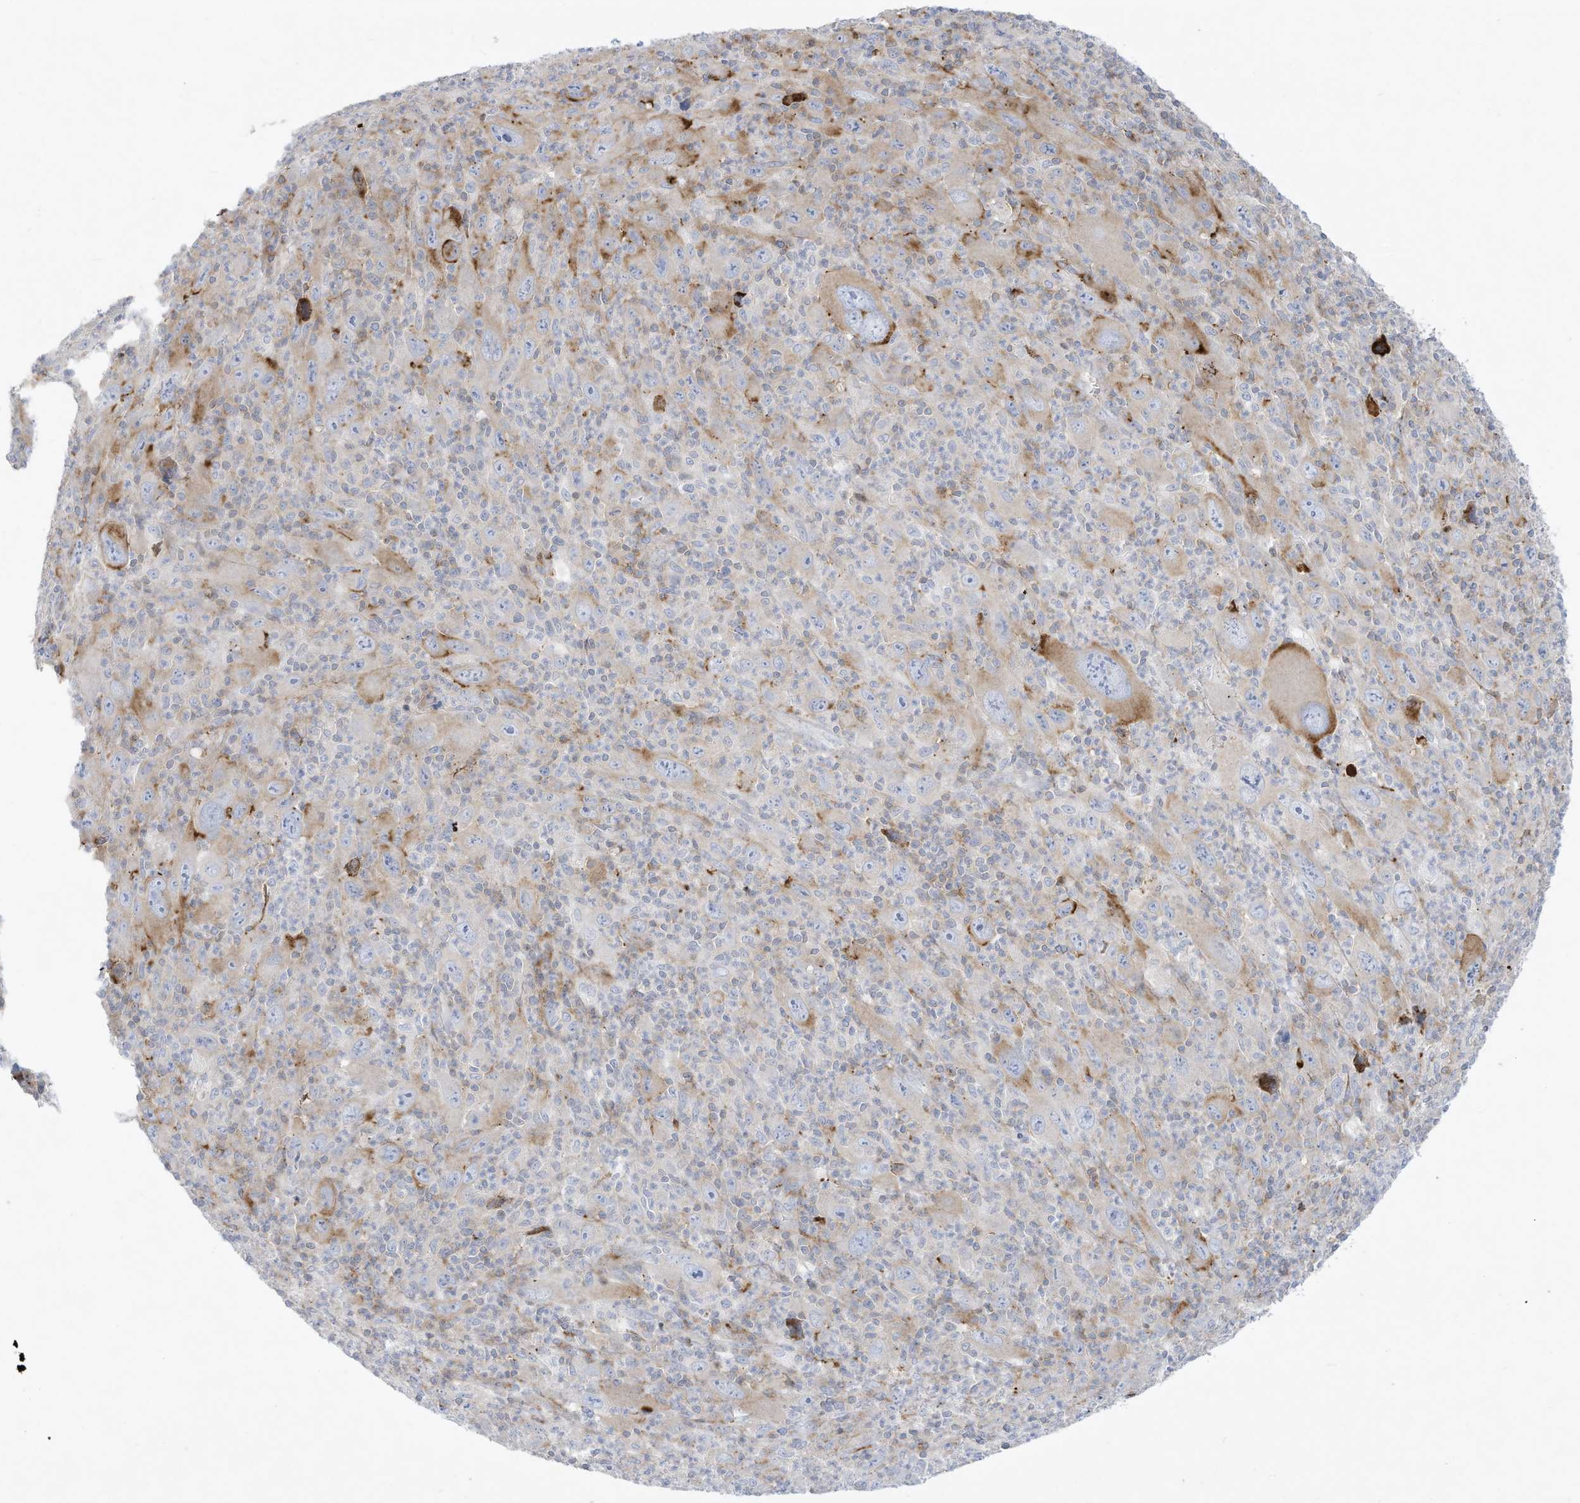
{"staining": {"intensity": "moderate", "quantity": "<25%", "location": "cytoplasmic/membranous"}, "tissue": "melanoma", "cell_type": "Tumor cells", "image_type": "cancer", "snomed": [{"axis": "morphology", "description": "Malignant melanoma, Metastatic site"}, {"axis": "topography", "description": "Skin"}], "caption": "The photomicrograph demonstrates staining of malignant melanoma (metastatic site), revealing moderate cytoplasmic/membranous protein expression (brown color) within tumor cells.", "gene": "THNSL2", "patient": {"sex": "female", "age": 56}}